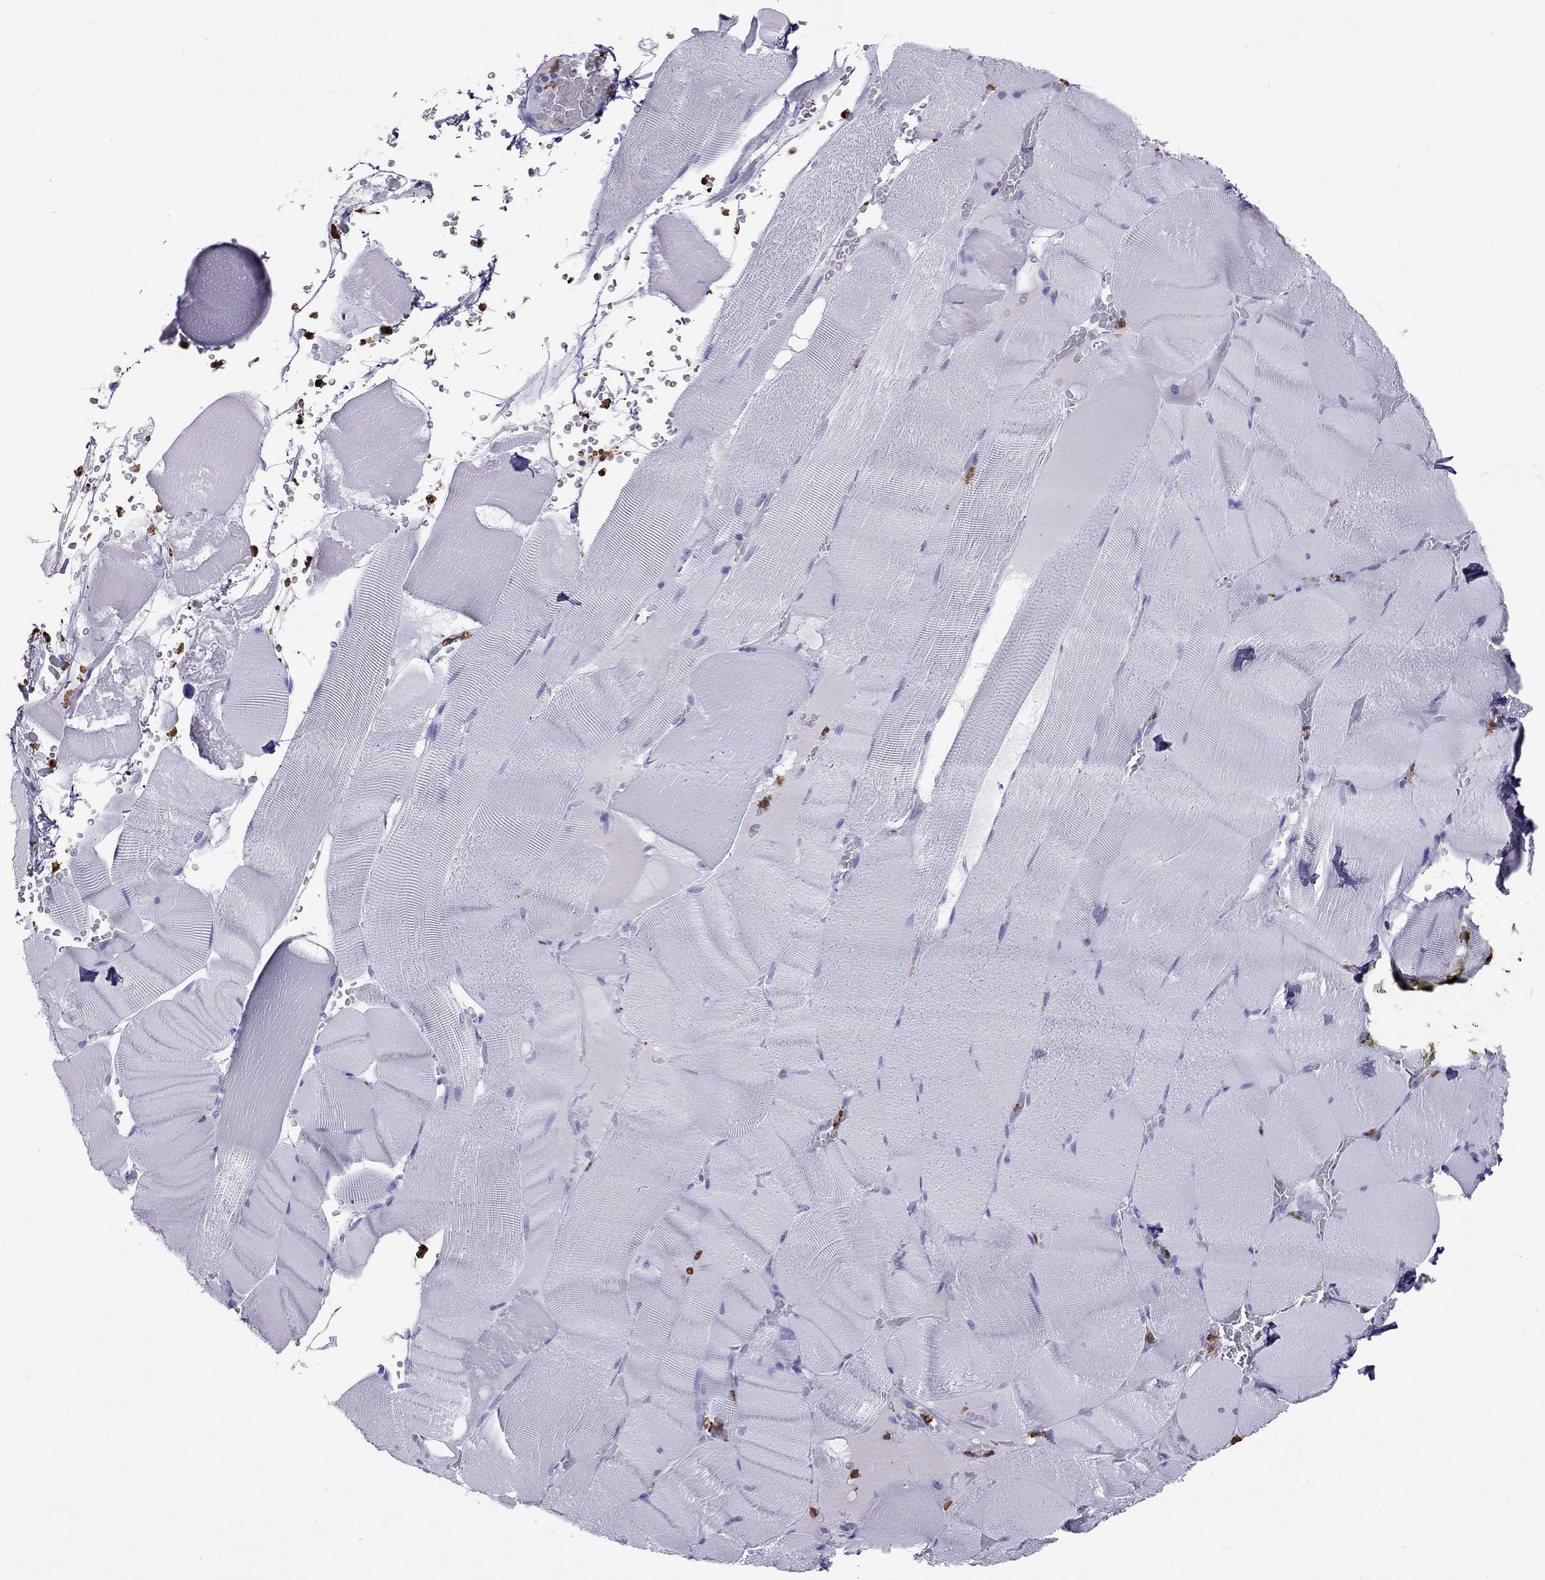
{"staining": {"intensity": "negative", "quantity": "none", "location": "none"}, "tissue": "skeletal muscle", "cell_type": "Myocytes", "image_type": "normal", "snomed": [{"axis": "morphology", "description": "Normal tissue, NOS"}, {"axis": "topography", "description": "Skeletal muscle"}], "caption": "A photomicrograph of skeletal muscle stained for a protein reveals no brown staining in myocytes. (DAB (3,3'-diaminobenzidine) immunohistochemistry (IHC), high magnification).", "gene": "SLAMF1", "patient": {"sex": "male", "age": 56}}